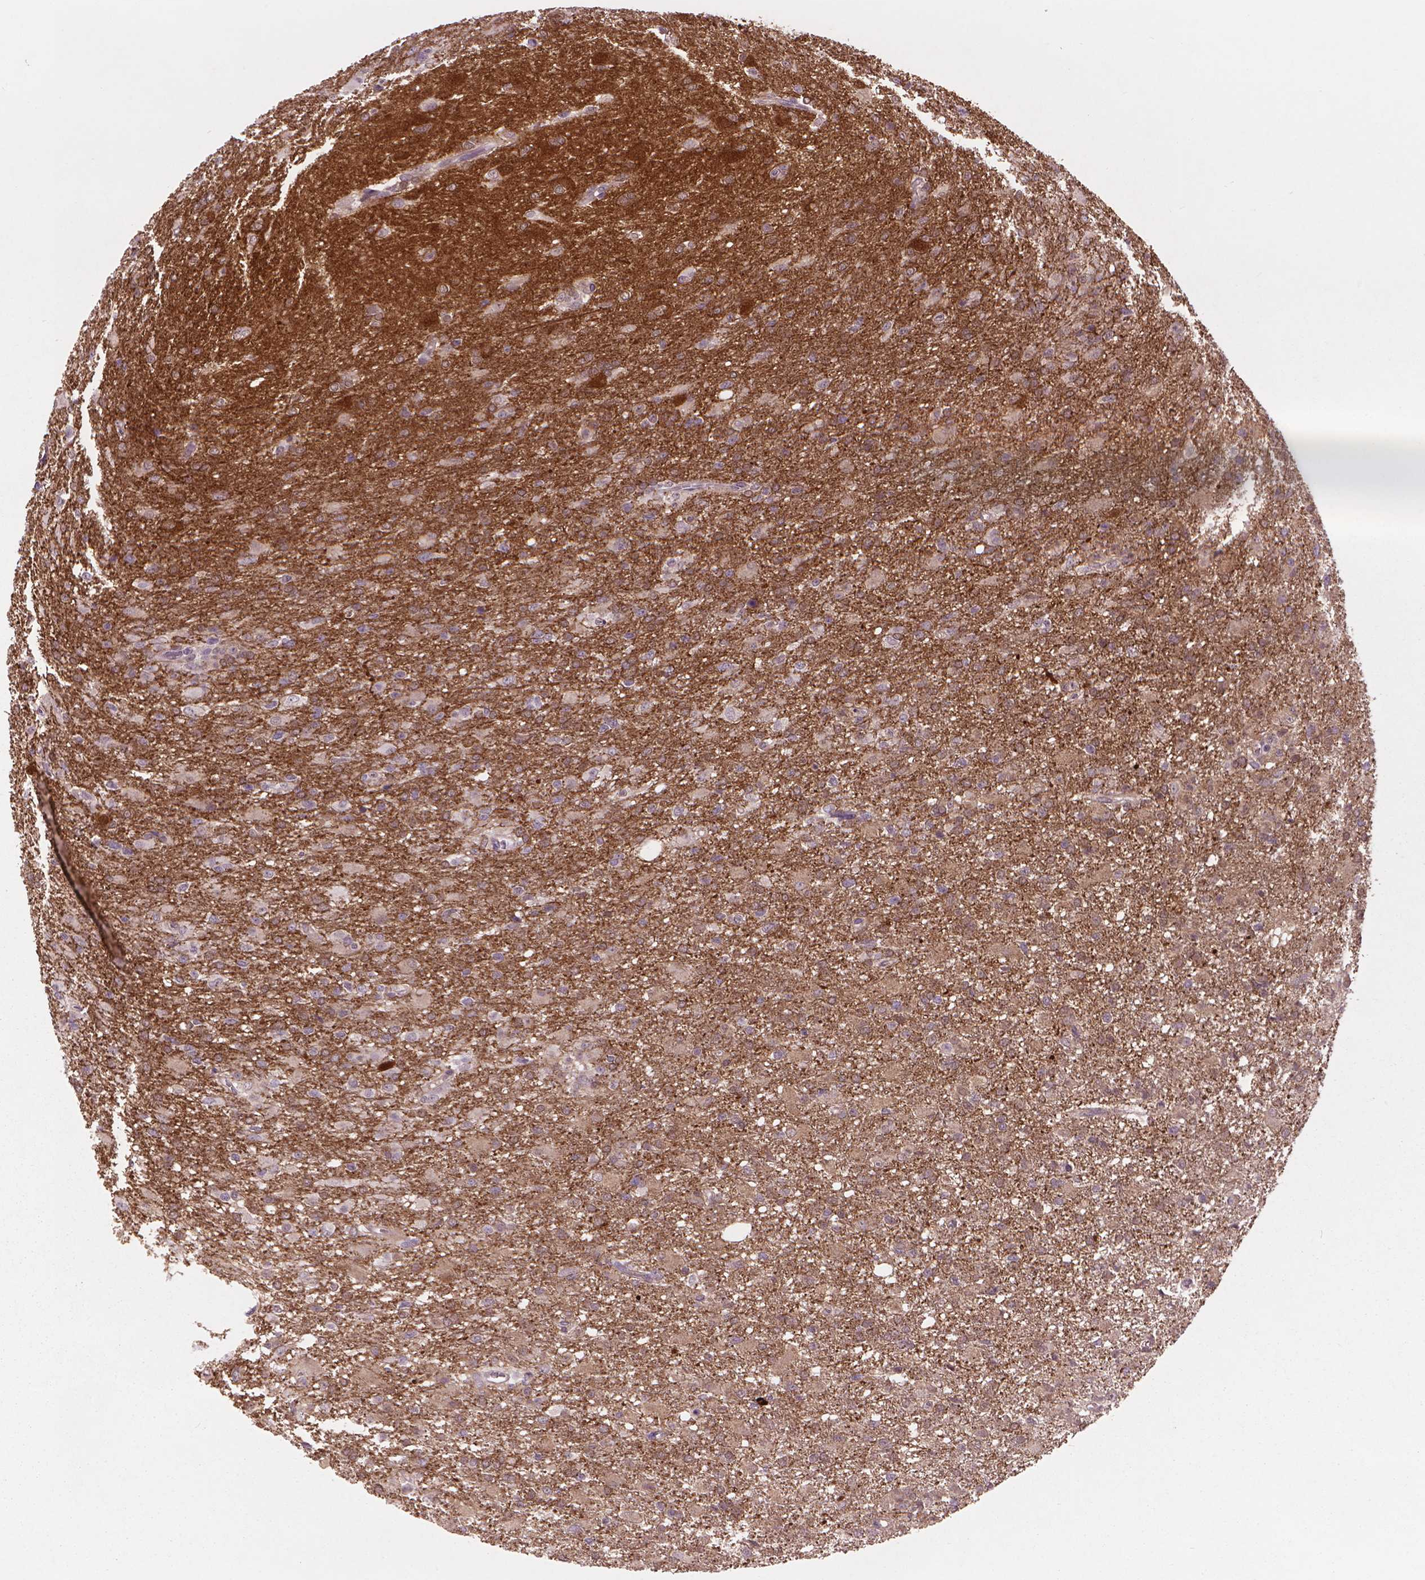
{"staining": {"intensity": "negative", "quantity": "none", "location": "none"}, "tissue": "glioma", "cell_type": "Tumor cells", "image_type": "cancer", "snomed": [{"axis": "morphology", "description": "Glioma, malignant, High grade"}, {"axis": "topography", "description": "Brain"}], "caption": "Malignant glioma (high-grade) stained for a protein using immunohistochemistry (IHC) exhibits no positivity tumor cells.", "gene": "ENO2", "patient": {"sex": "male", "age": 68}}